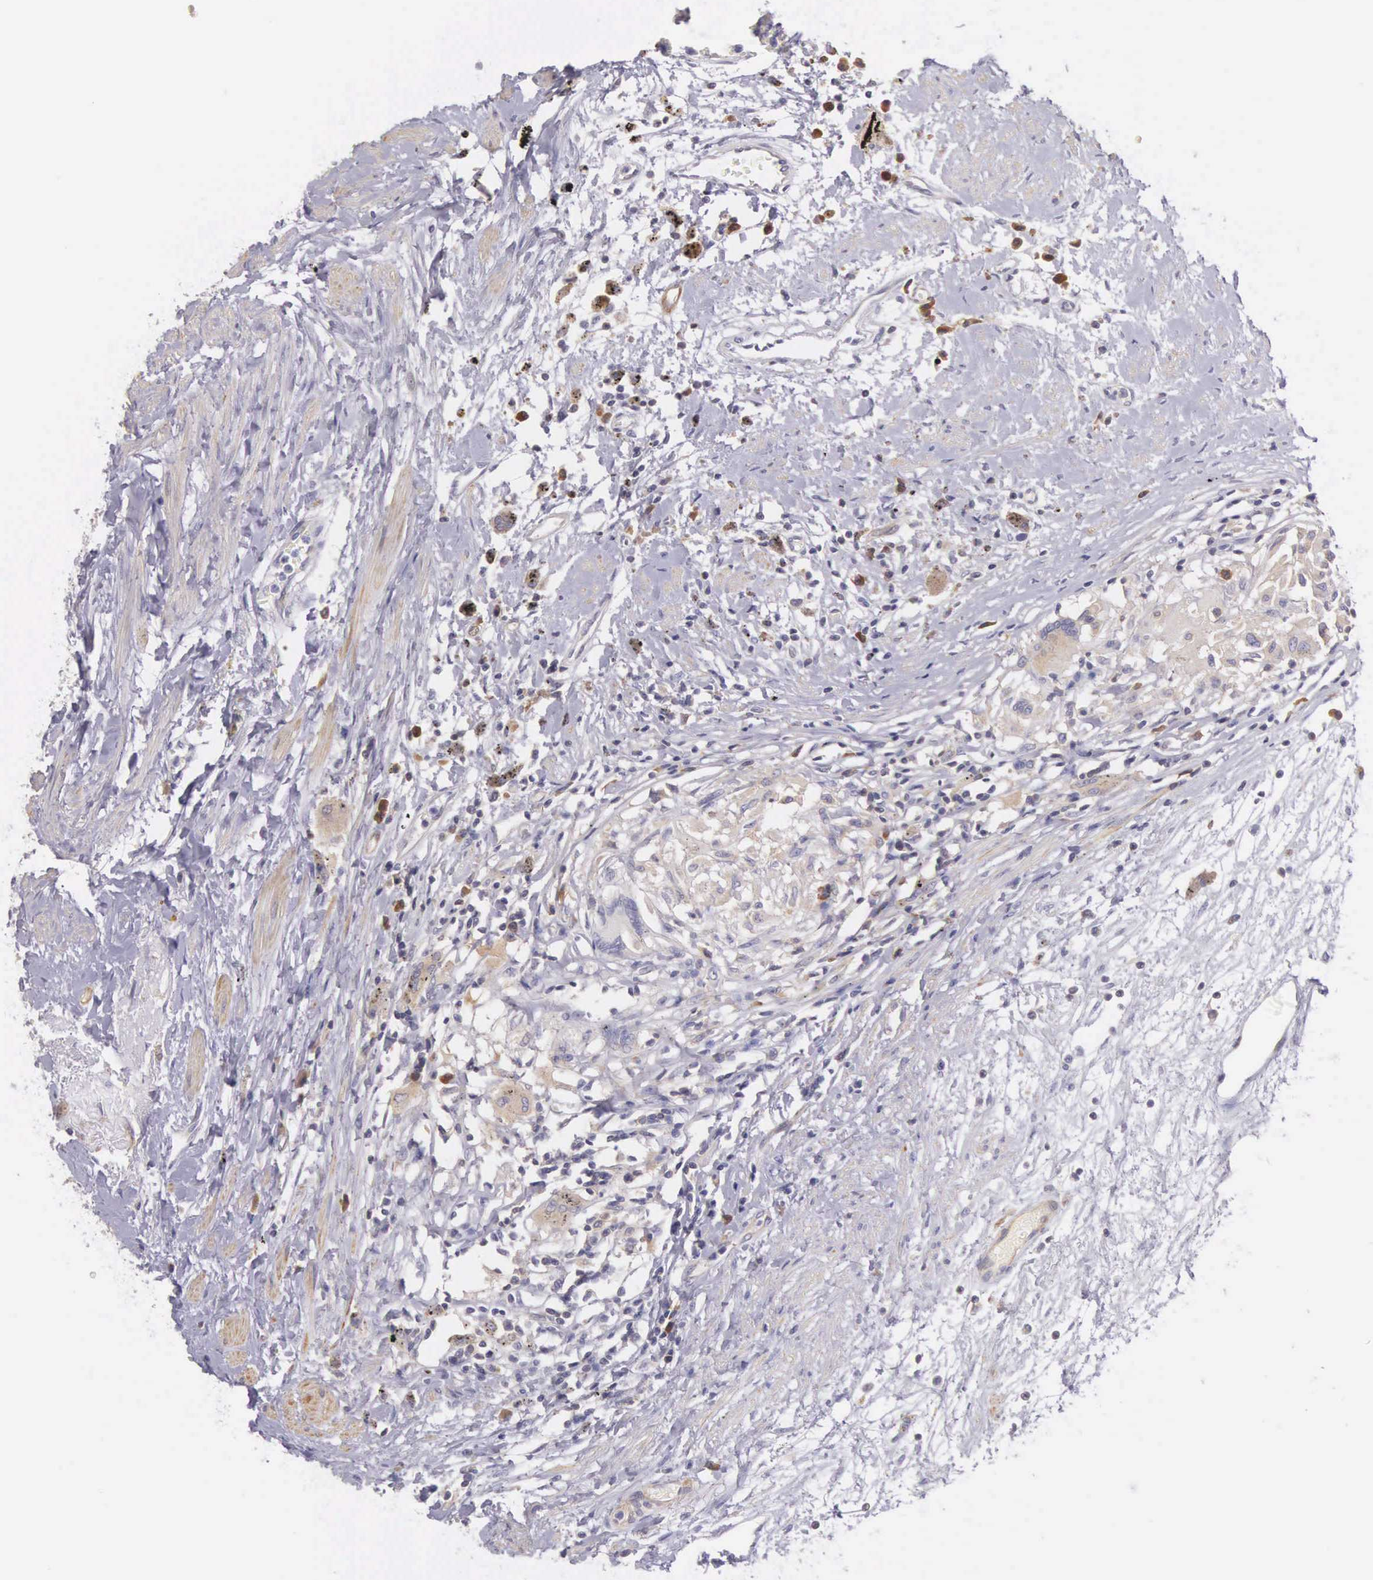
{"staining": {"intensity": "weak", "quantity": "<25%", "location": "cytoplasmic/membranous"}, "tissue": "urothelial cancer", "cell_type": "Tumor cells", "image_type": "cancer", "snomed": [{"axis": "morphology", "description": "Urothelial carcinoma, High grade"}, {"axis": "topography", "description": "Urinary bladder"}], "caption": "Immunohistochemistry (IHC) photomicrograph of human urothelial cancer stained for a protein (brown), which exhibits no positivity in tumor cells.", "gene": "OSBPL3", "patient": {"sex": "male", "age": 78}}